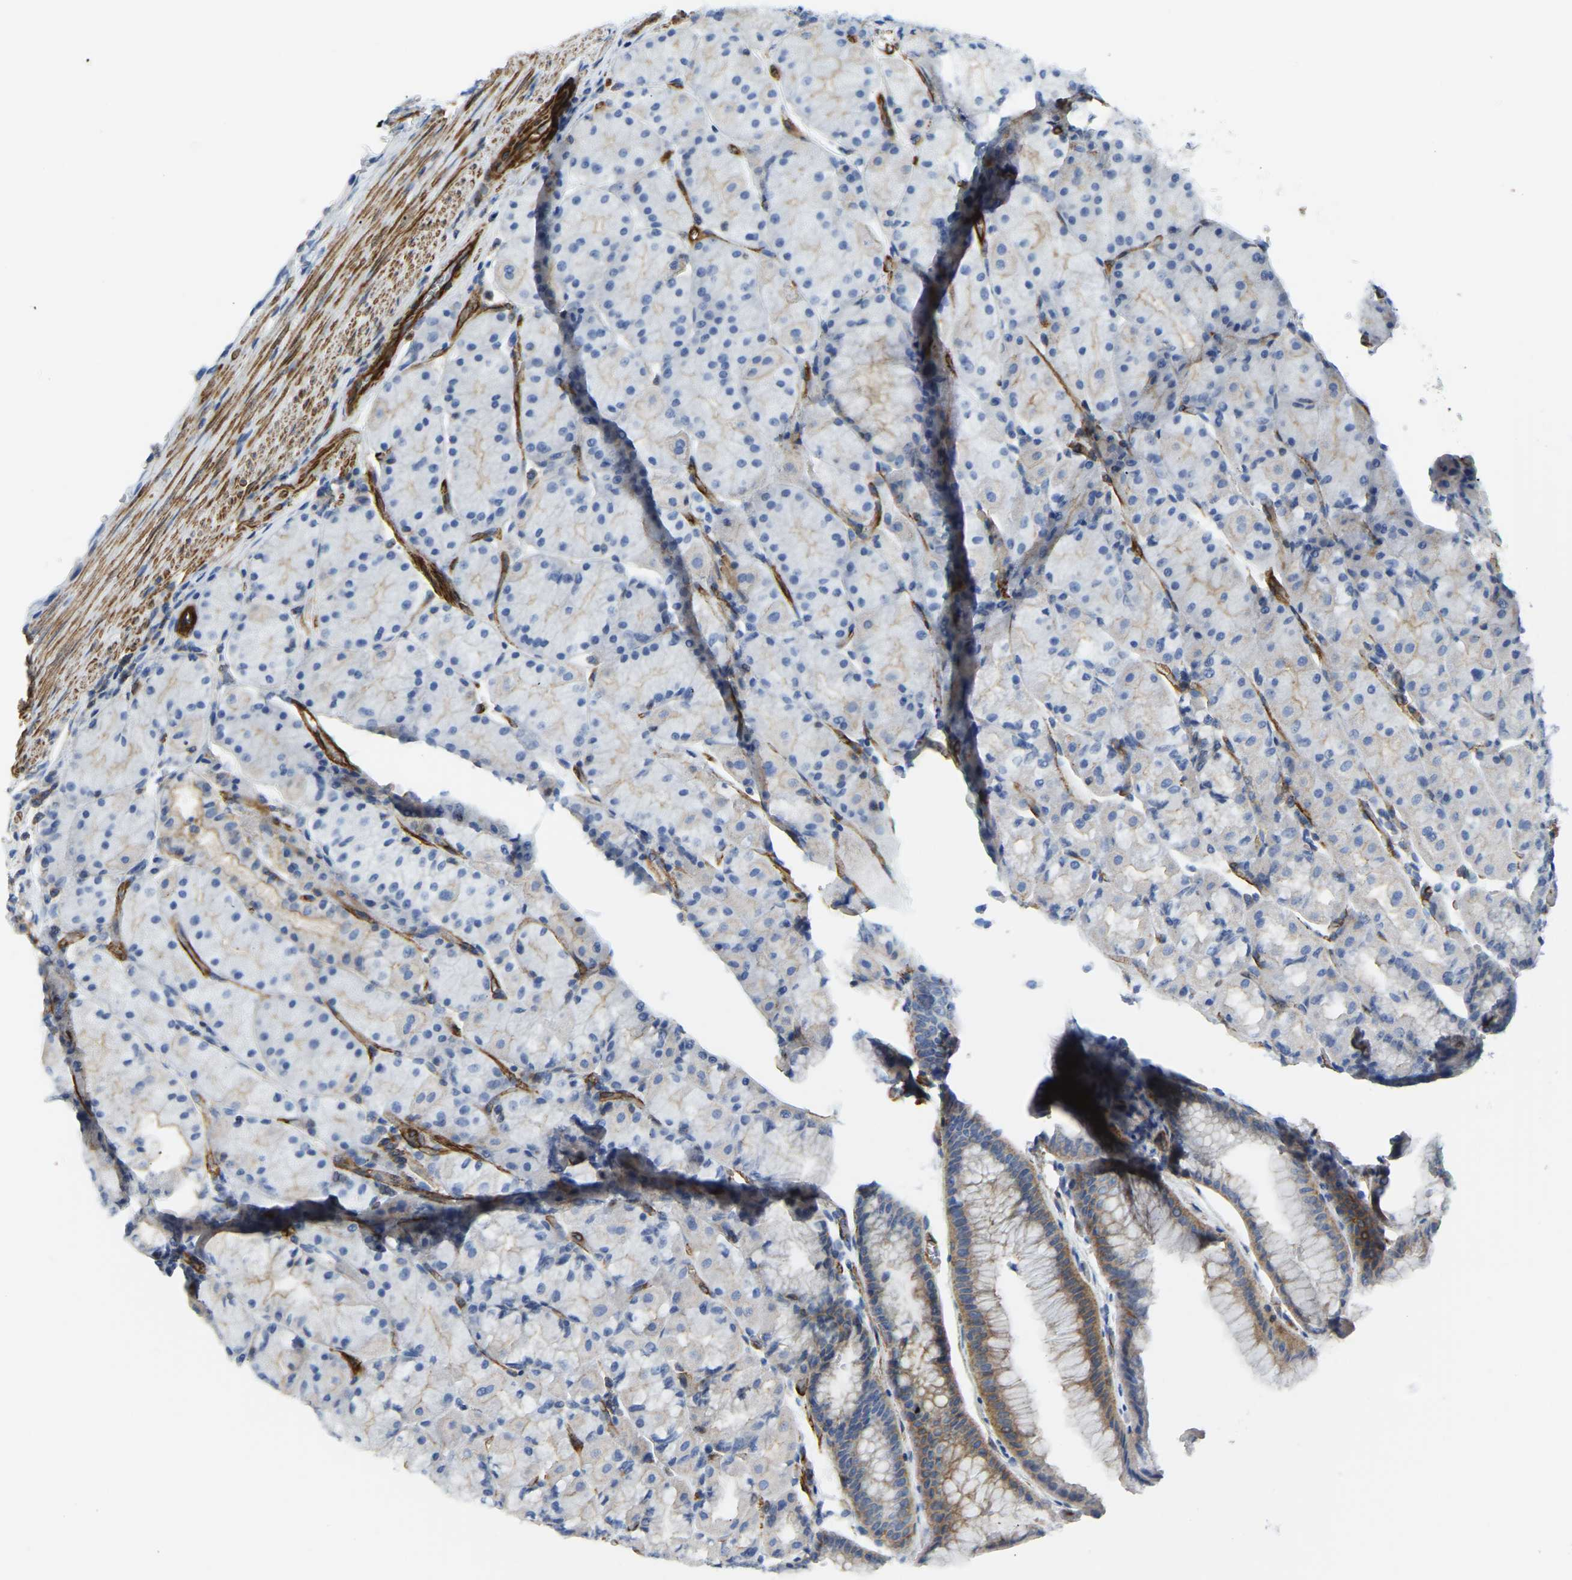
{"staining": {"intensity": "weak", "quantity": "<25%", "location": "cytoplasmic/membranous"}, "tissue": "stomach", "cell_type": "Glandular cells", "image_type": "normal", "snomed": [{"axis": "morphology", "description": "Normal tissue, NOS"}, {"axis": "morphology", "description": "Carcinoid, malignant, NOS"}, {"axis": "topography", "description": "Stomach, upper"}], "caption": "DAB (3,3'-diaminobenzidine) immunohistochemical staining of unremarkable stomach shows no significant staining in glandular cells.", "gene": "MYL3", "patient": {"sex": "male", "age": 39}}